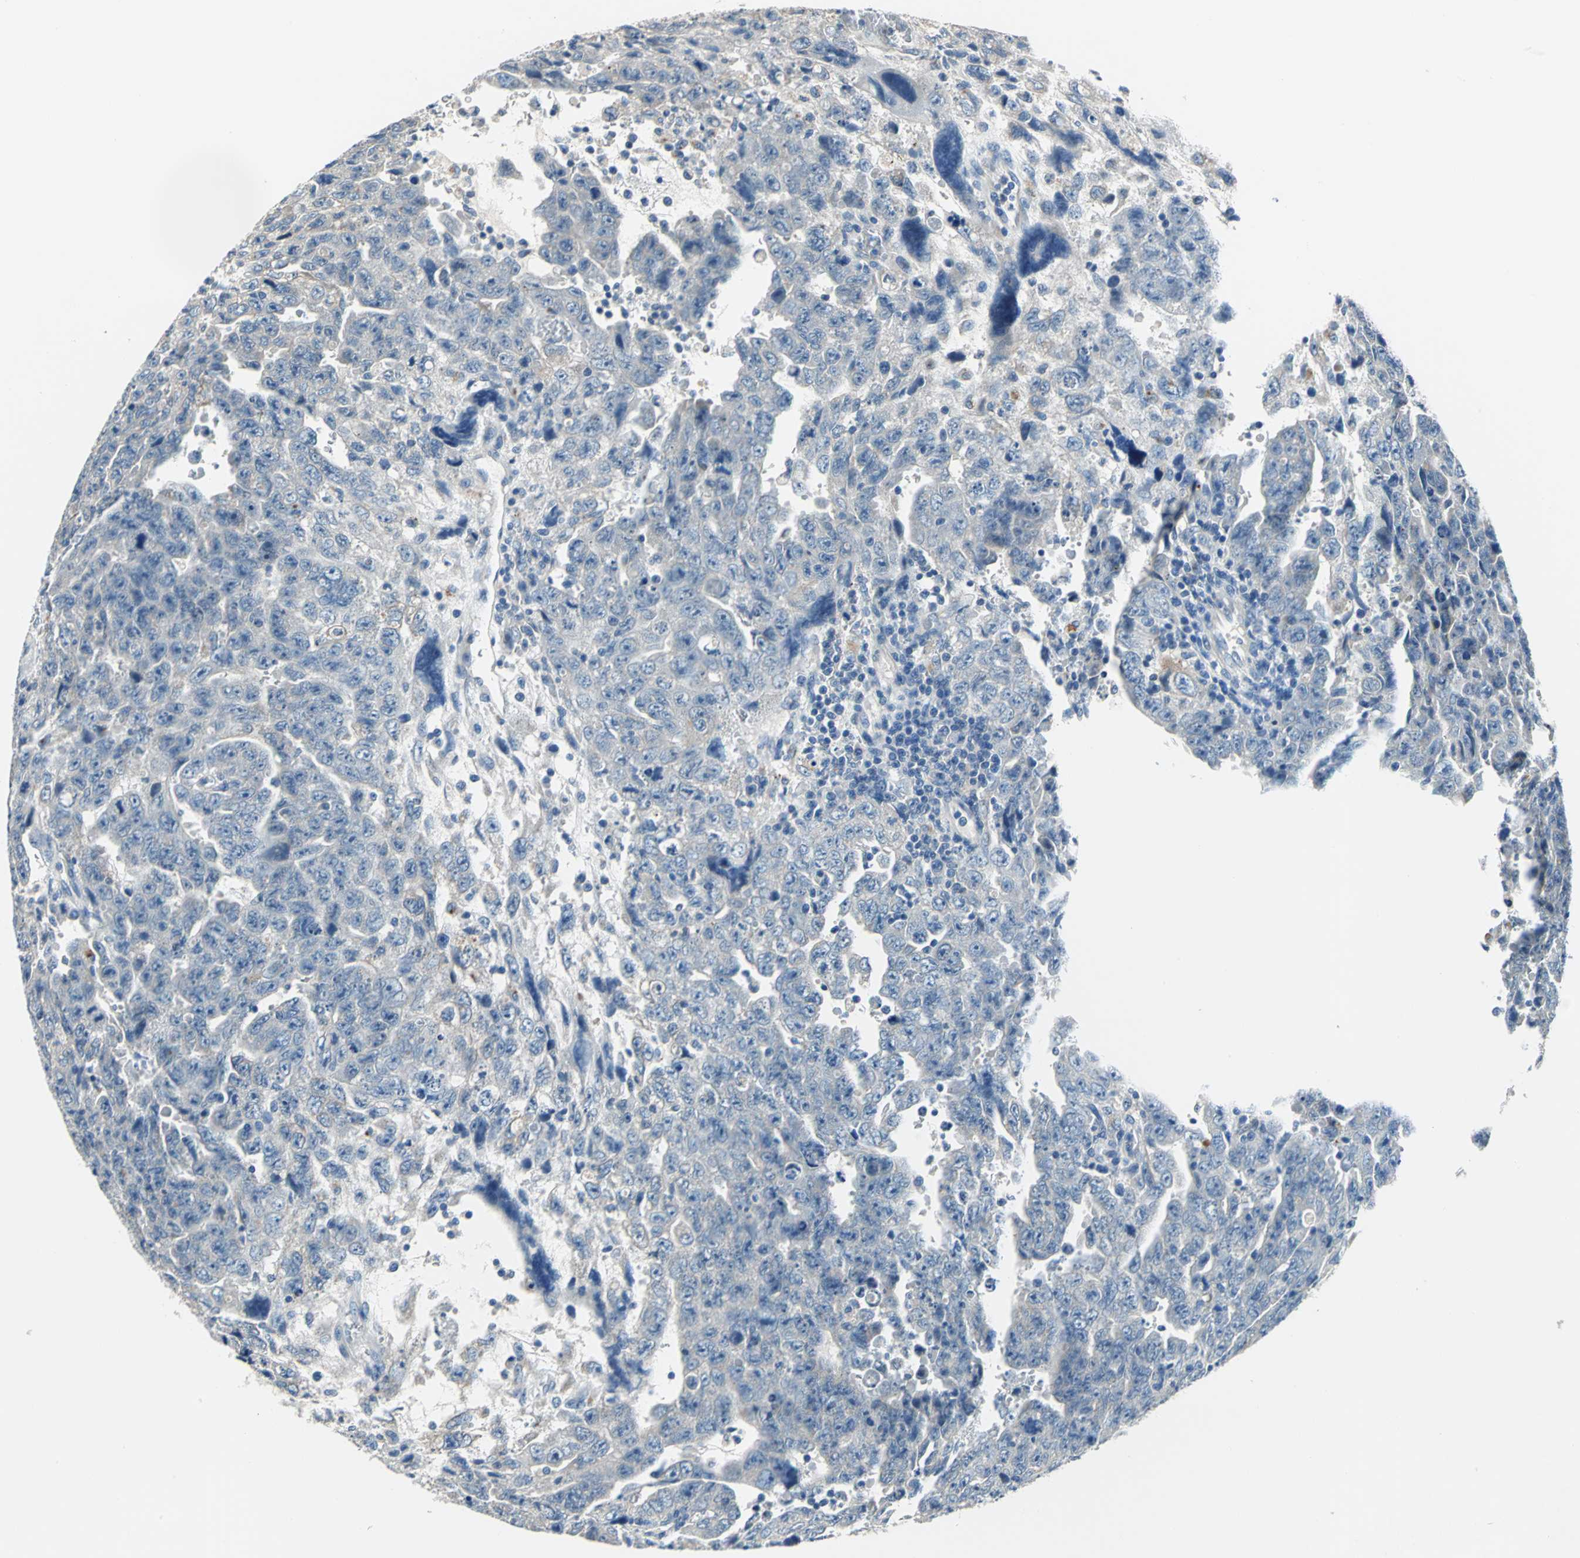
{"staining": {"intensity": "weak", "quantity": "<25%", "location": "cytoplasmic/membranous"}, "tissue": "testis cancer", "cell_type": "Tumor cells", "image_type": "cancer", "snomed": [{"axis": "morphology", "description": "Carcinoma, Embryonal, NOS"}, {"axis": "topography", "description": "Testis"}], "caption": "Immunohistochemistry (IHC) histopathology image of human testis cancer stained for a protein (brown), which displays no positivity in tumor cells.", "gene": "RASD2", "patient": {"sex": "male", "age": 28}}